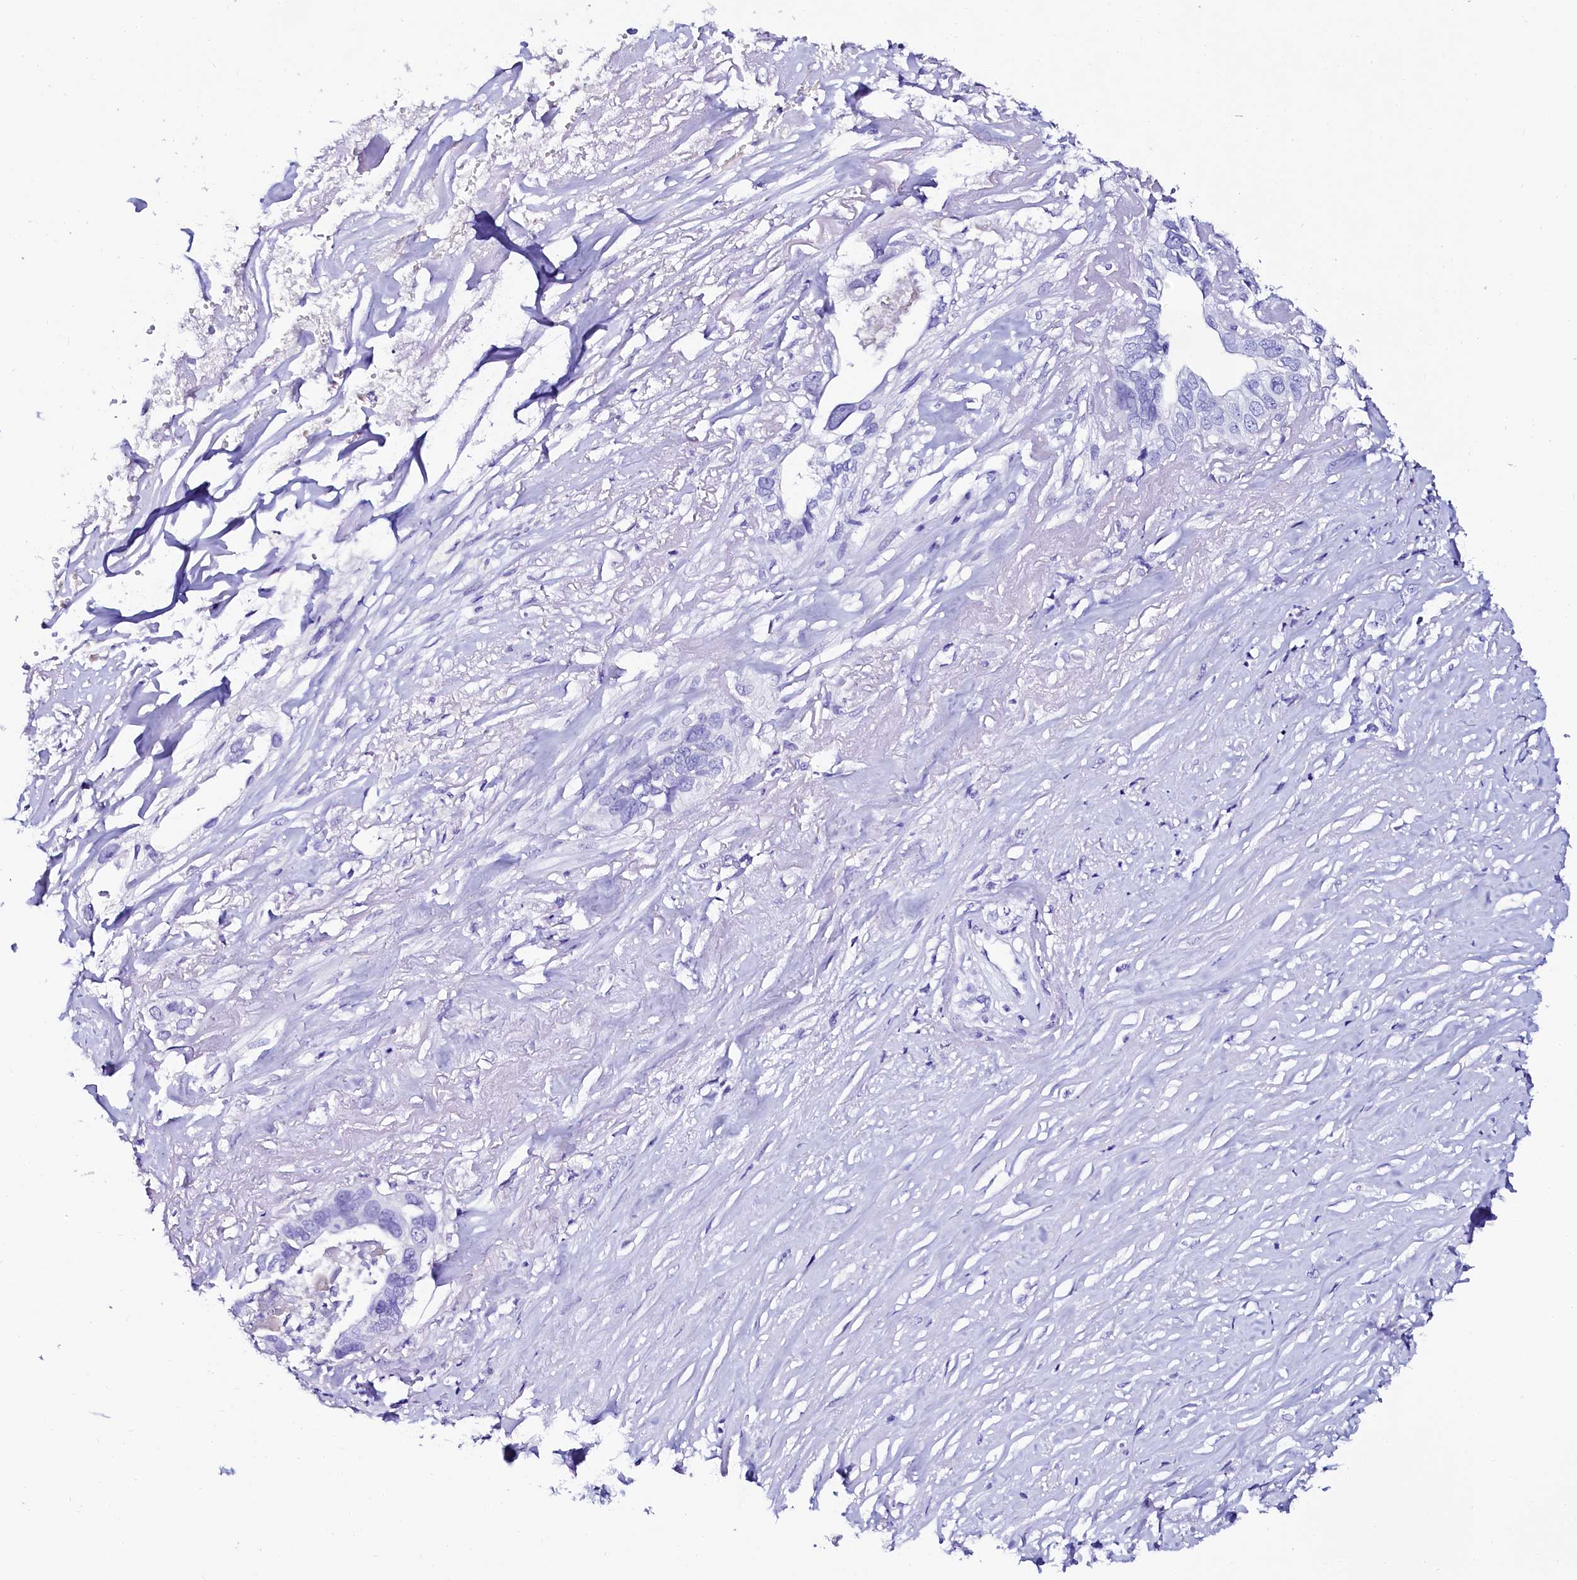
{"staining": {"intensity": "negative", "quantity": "none", "location": "none"}, "tissue": "liver cancer", "cell_type": "Tumor cells", "image_type": "cancer", "snomed": [{"axis": "morphology", "description": "Cholangiocarcinoma"}, {"axis": "topography", "description": "Liver"}], "caption": "Immunohistochemical staining of liver cancer exhibits no significant expression in tumor cells.", "gene": "SORD", "patient": {"sex": "female", "age": 79}}